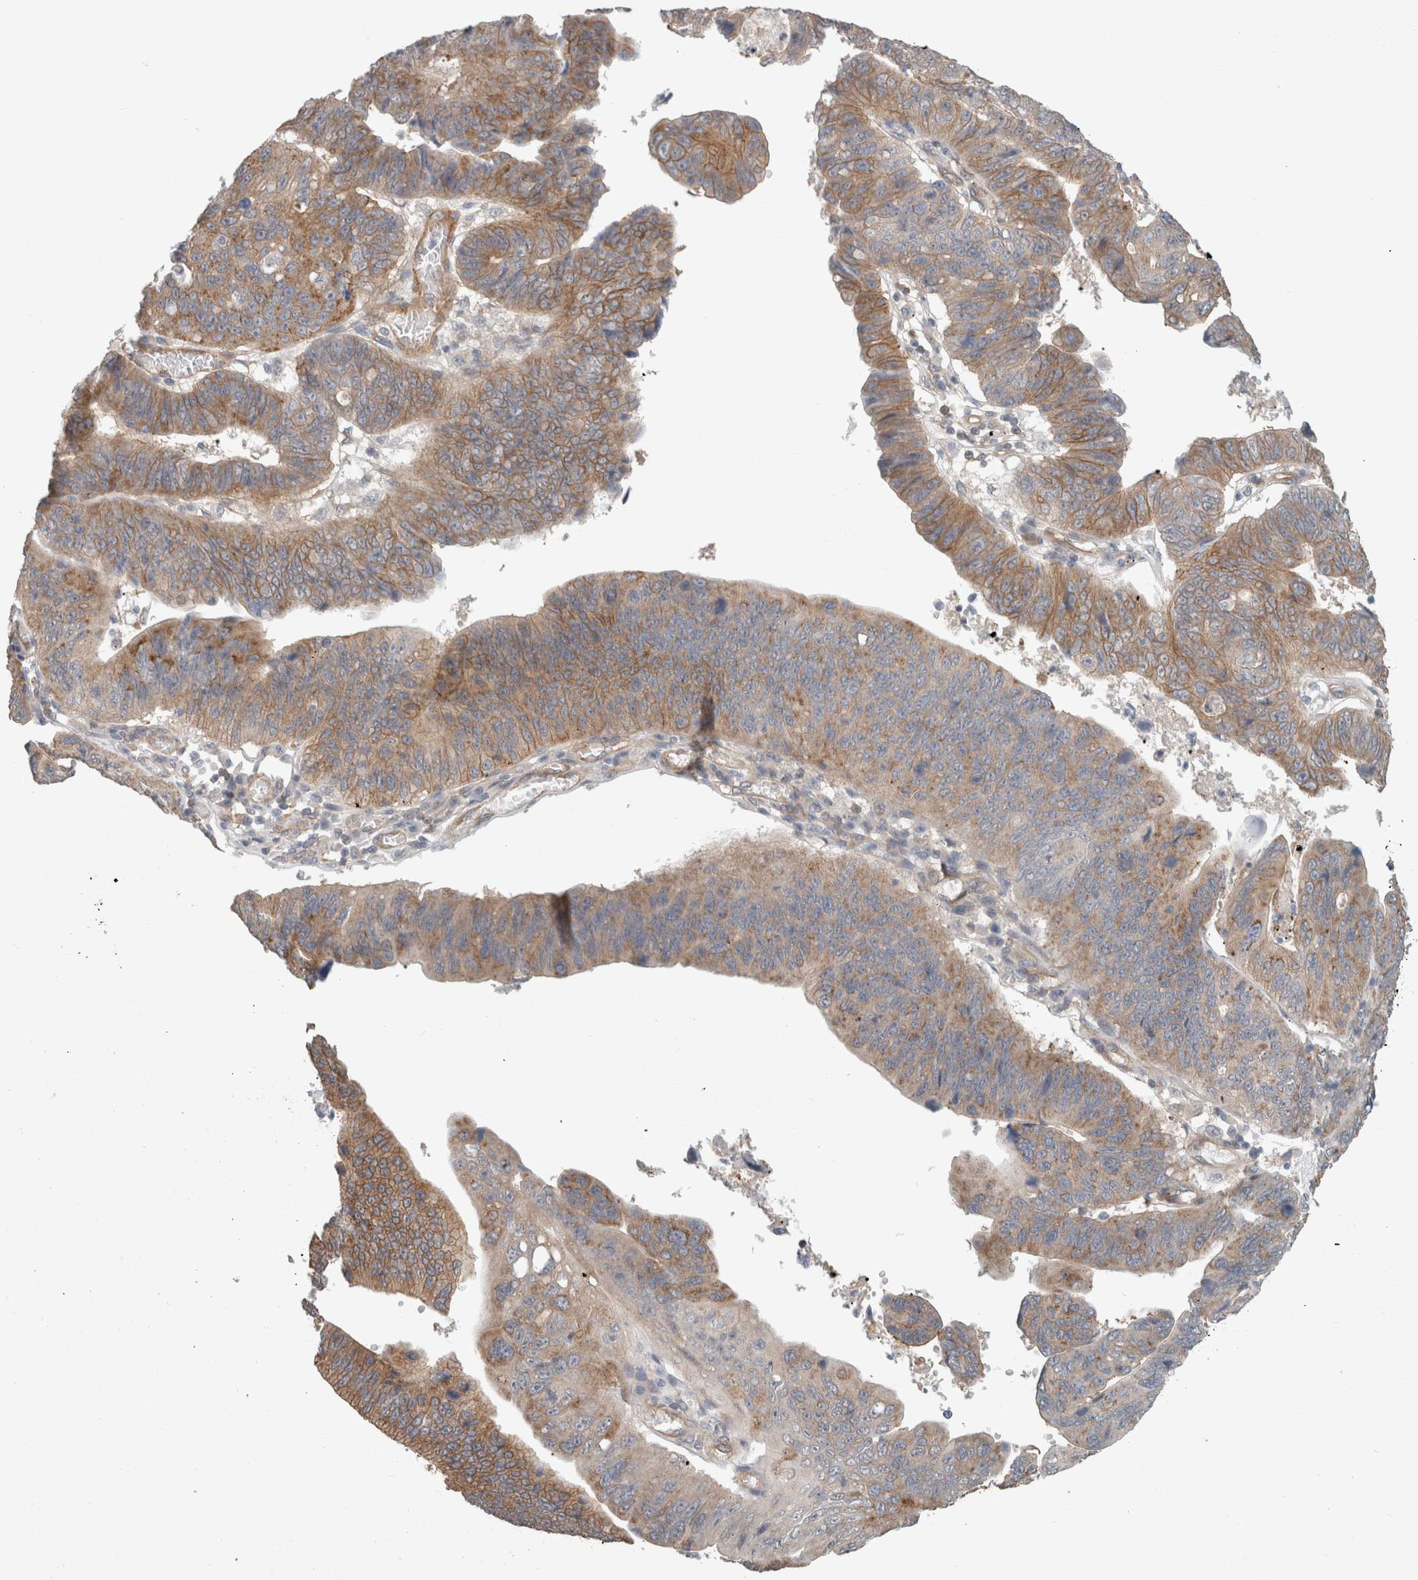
{"staining": {"intensity": "moderate", "quantity": "25%-75%", "location": "cytoplasmic/membranous"}, "tissue": "stomach cancer", "cell_type": "Tumor cells", "image_type": "cancer", "snomed": [{"axis": "morphology", "description": "Adenocarcinoma, NOS"}, {"axis": "topography", "description": "Stomach"}], "caption": "This is a histology image of immunohistochemistry staining of stomach adenocarcinoma, which shows moderate staining in the cytoplasmic/membranous of tumor cells.", "gene": "RASAL2", "patient": {"sex": "male", "age": 59}}